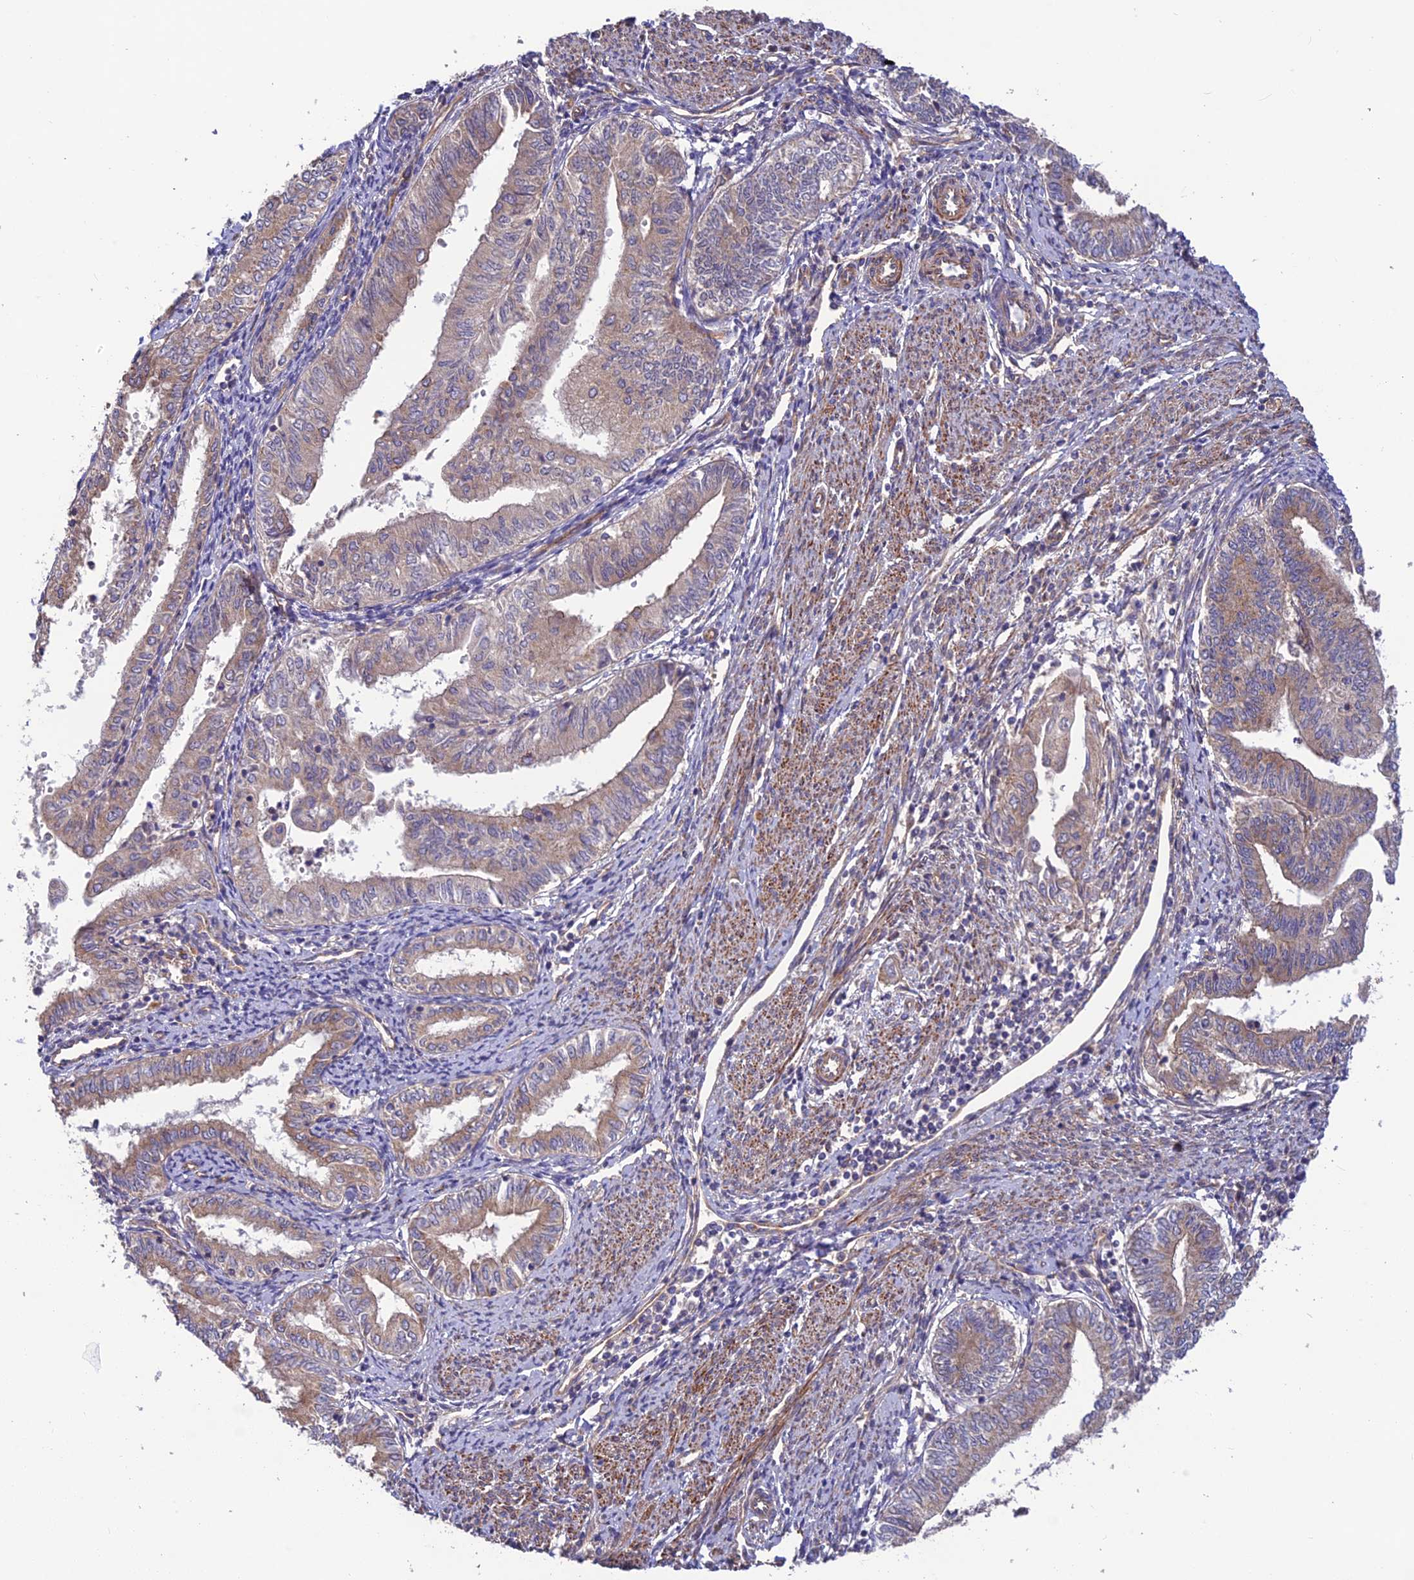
{"staining": {"intensity": "moderate", "quantity": ">75%", "location": "cytoplasmic/membranous"}, "tissue": "endometrial cancer", "cell_type": "Tumor cells", "image_type": "cancer", "snomed": [{"axis": "morphology", "description": "Adenocarcinoma, NOS"}, {"axis": "topography", "description": "Endometrium"}], "caption": "Protein expression analysis of human endometrial cancer reveals moderate cytoplasmic/membranous staining in about >75% of tumor cells. The protein of interest is stained brown, and the nuclei are stained in blue (DAB IHC with brightfield microscopy, high magnification).", "gene": "ADAMTS15", "patient": {"sex": "female", "age": 66}}